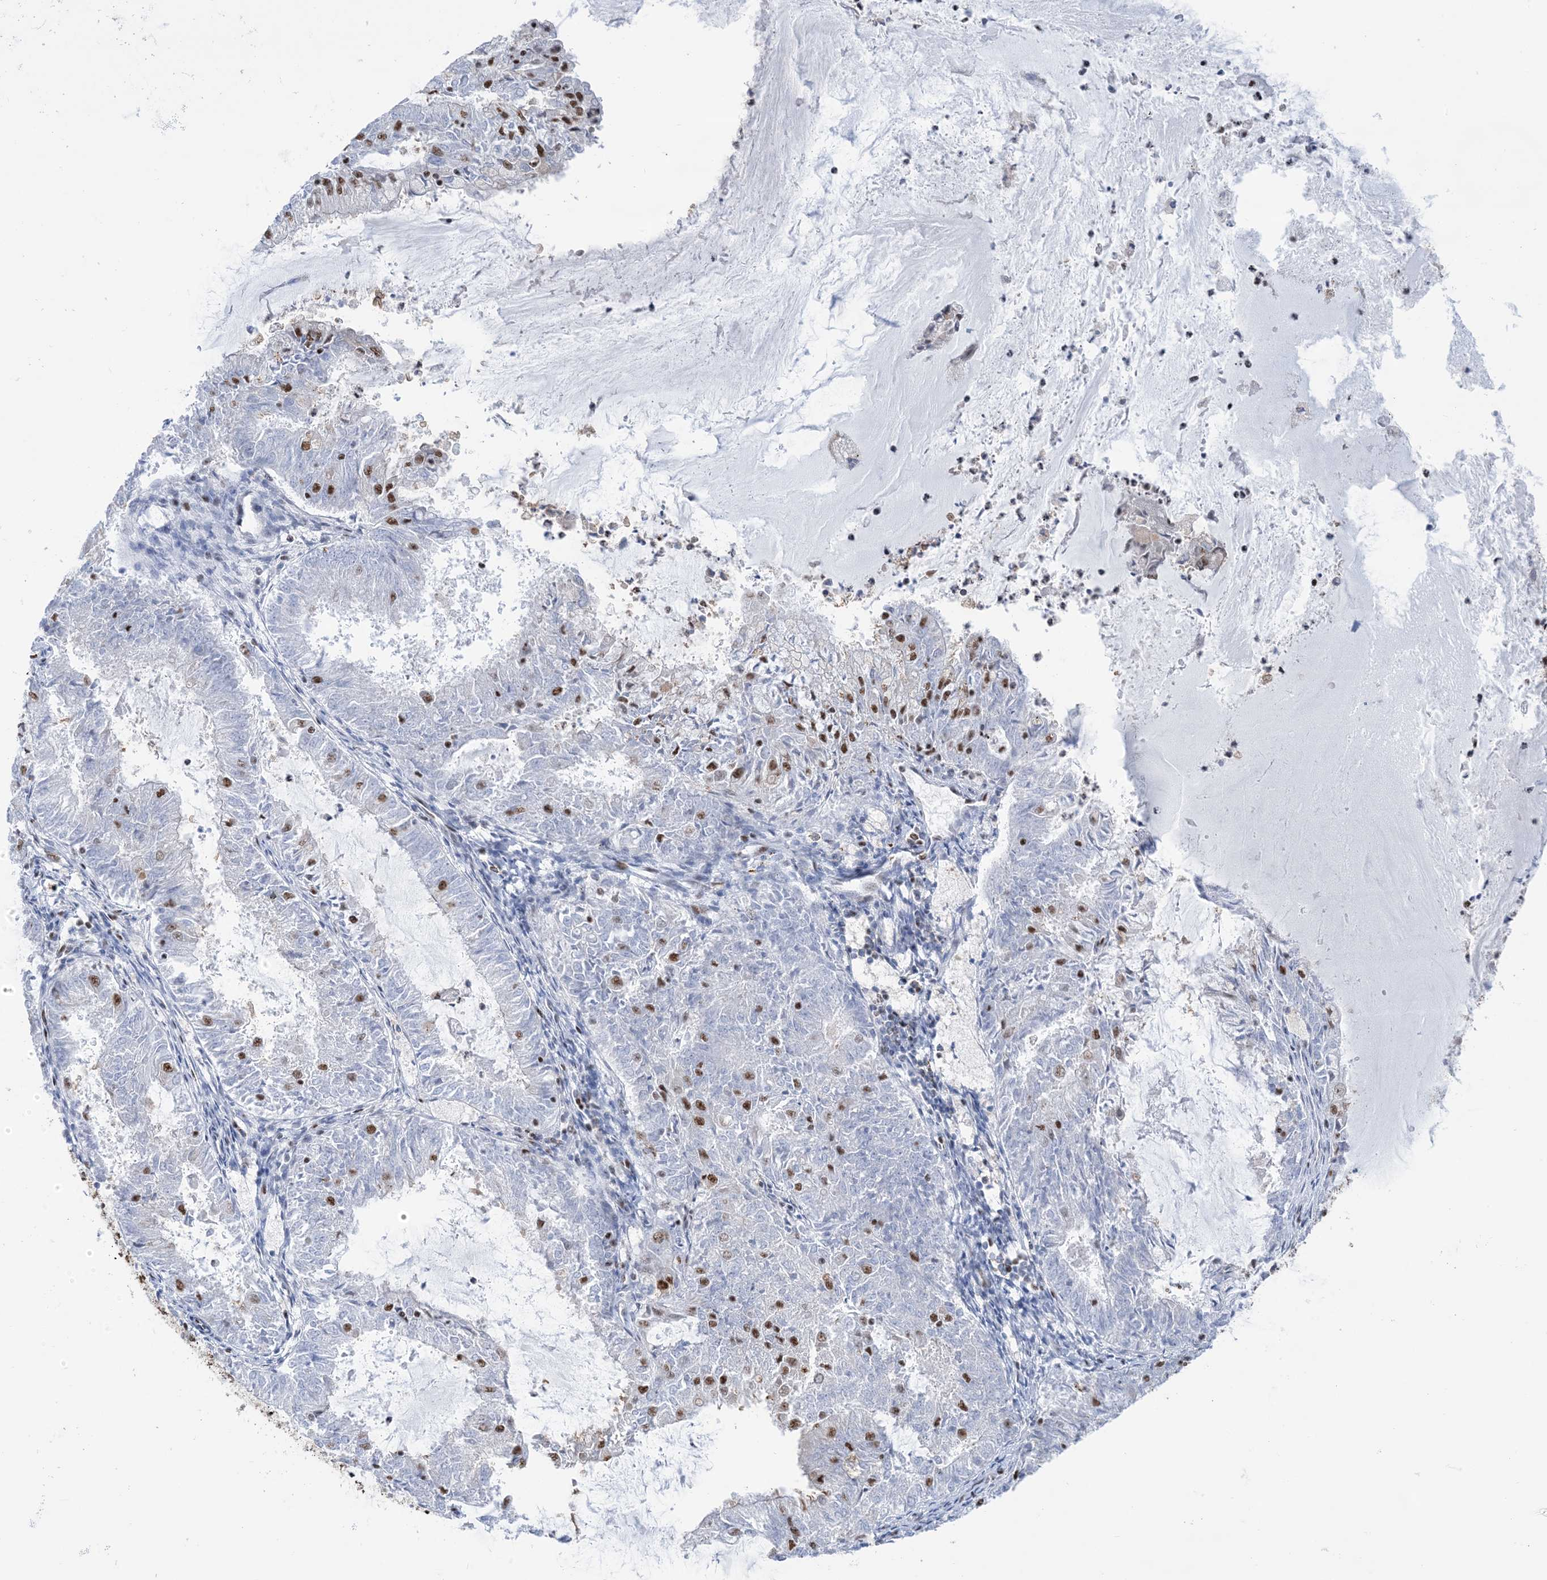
{"staining": {"intensity": "moderate", "quantity": "25%-75%", "location": "nuclear"}, "tissue": "endometrial cancer", "cell_type": "Tumor cells", "image_type": "cancer", "snomed": [{"axis": "morphology", "description": "Adenocarcinoma, NOS"}, {"axis": "topography", "description": "Endometrium"}], "caption": "This is an image of IHC staining of adenocarcinoma (endometrial), which shows moderate staining in the nuclear of tumor cells.", "gene": "ZNF792", "patient": {"sex": "female", "age": 57}}